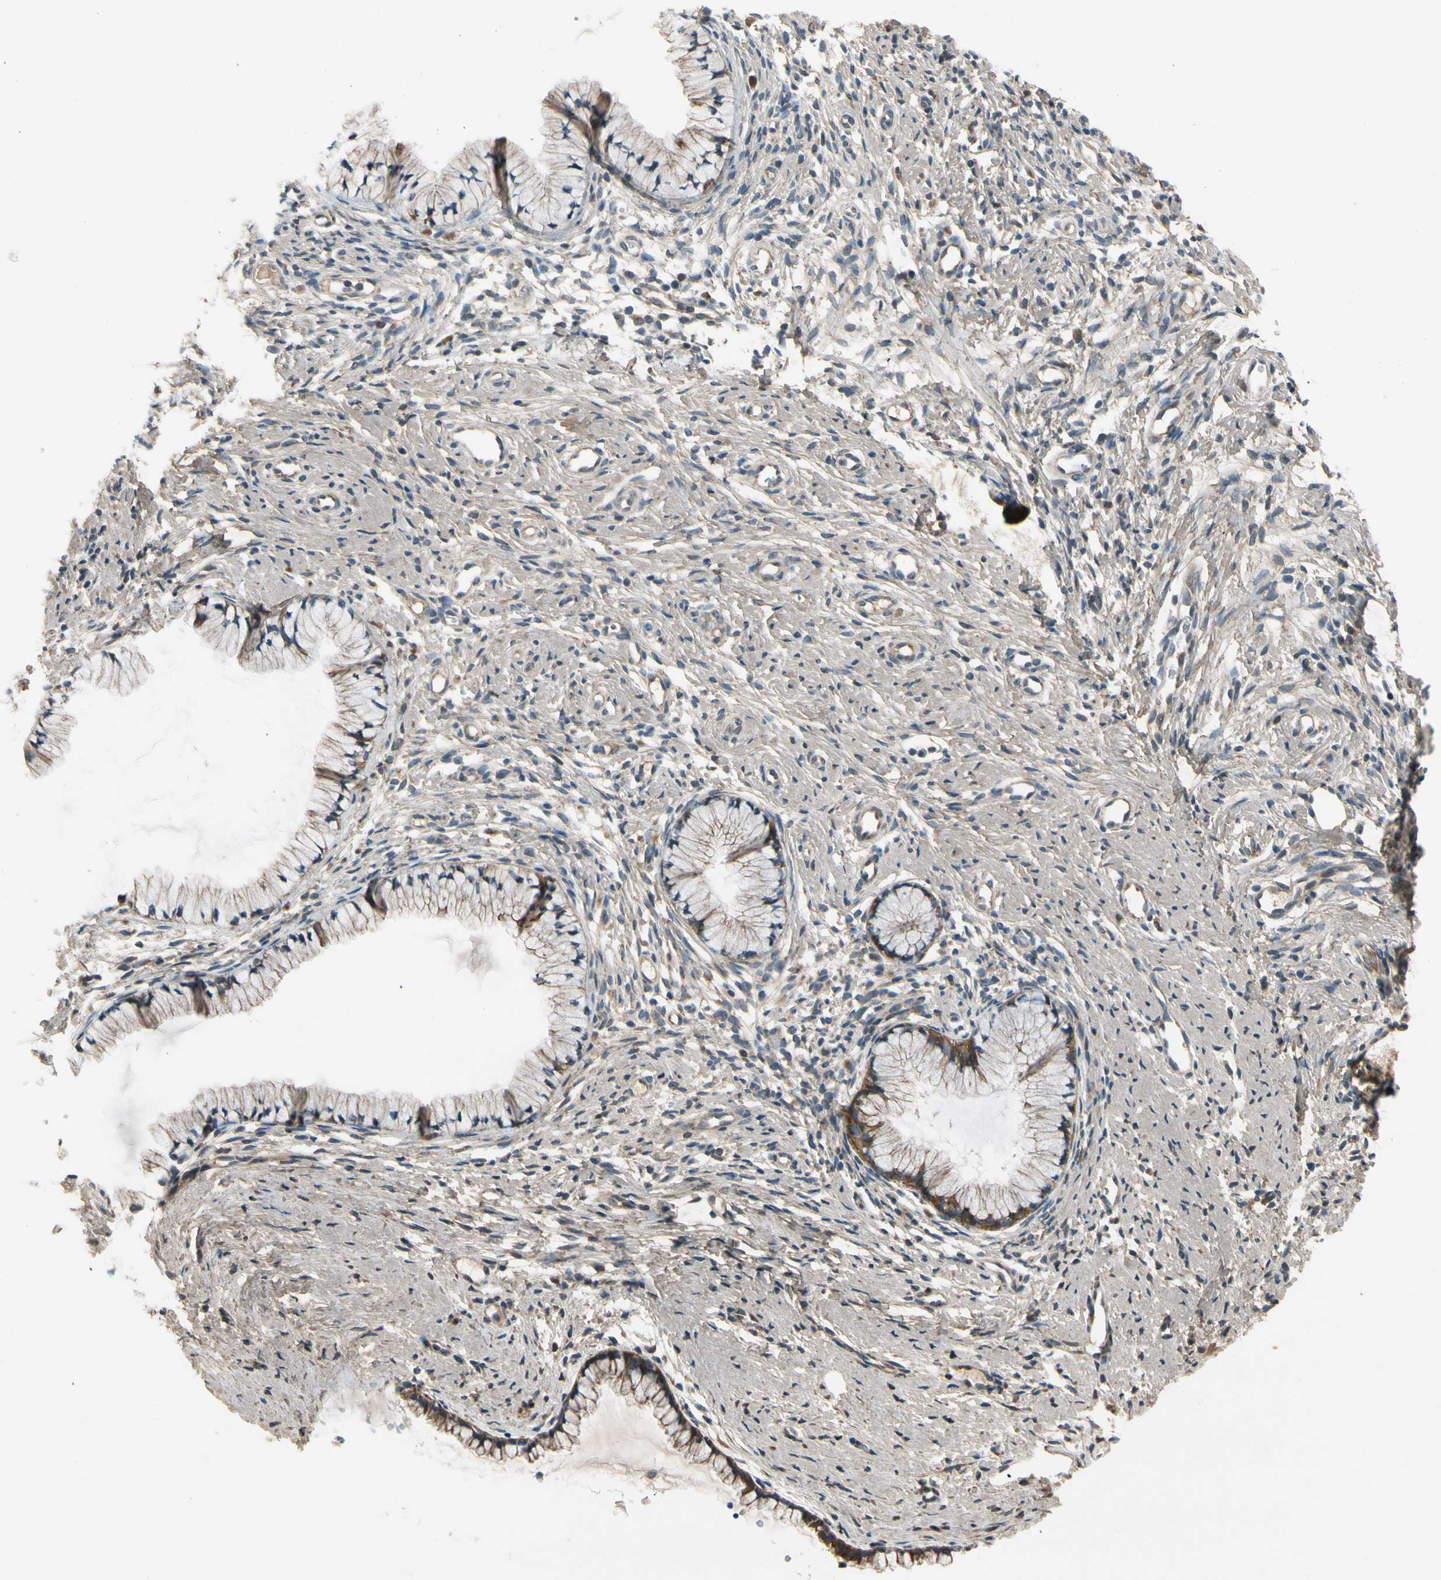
{"staining": {"intensity": "moderate", "quantity": ">75%", "location": "cytoplasmic/membranous"}, "tissue": "cervix", "cell_type": "Glandular cells", "image_type": "normal", "snomed": [{"axis": "morphology", "description": "Normal tissue, NOS"}, {"axis": "topography", "description": "Cervix"}], "caption": "Protein expression analysis of unremarkable human cervix reveals moderate cytoplasmic/membranous expression in about >75% of glandular cells. (brown staining indicates protein expression, while blue staining denotes nuclei).", "gene": "MST1R", "patient": {"sex": "female", "age": 82}}